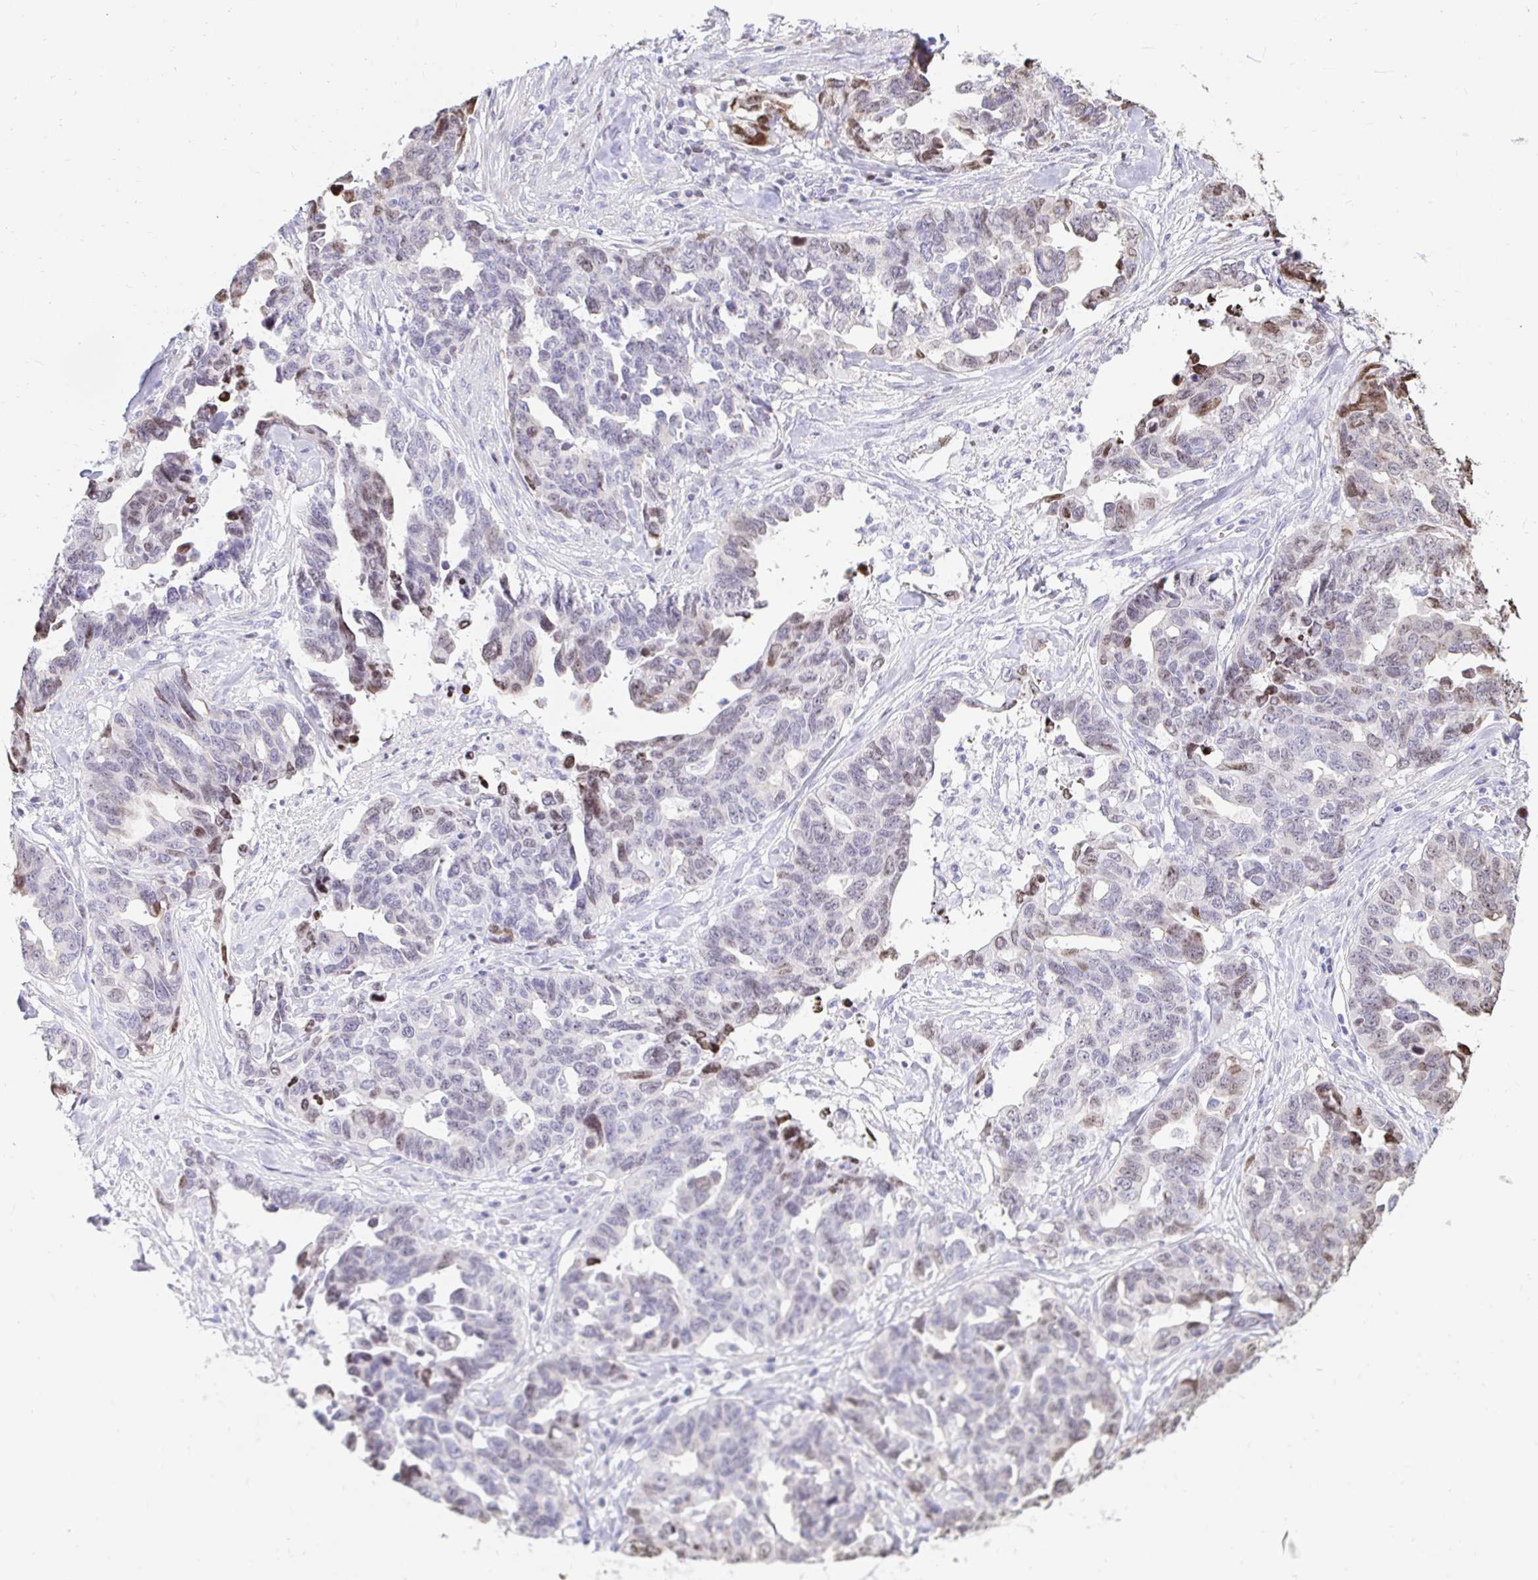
{"staining": {"intensity": "moderate", "quantity": "25%-75%", "location": "nuclear"}, "tissue": "ovarian cancer", "cell_type": "Tumor cells", "image_type": "cancer", "snomed": [{"axis": "morphology", "description": "Cystadenocarcinoma, serous, NOS"}, {"axis": "topography", "description": "Ovary"}], "caption": "Protein expression analysis of ovarian cancer demonstrates moderate nuclear staining in about 25%-75% of tumor cells. The staining was performed using DAB, with brown indicating positive protein expression. Nuclei are stained blue with hematoxylin.", "gene": "CAPSL", "patient": {"sex": "female", "age": 69}}